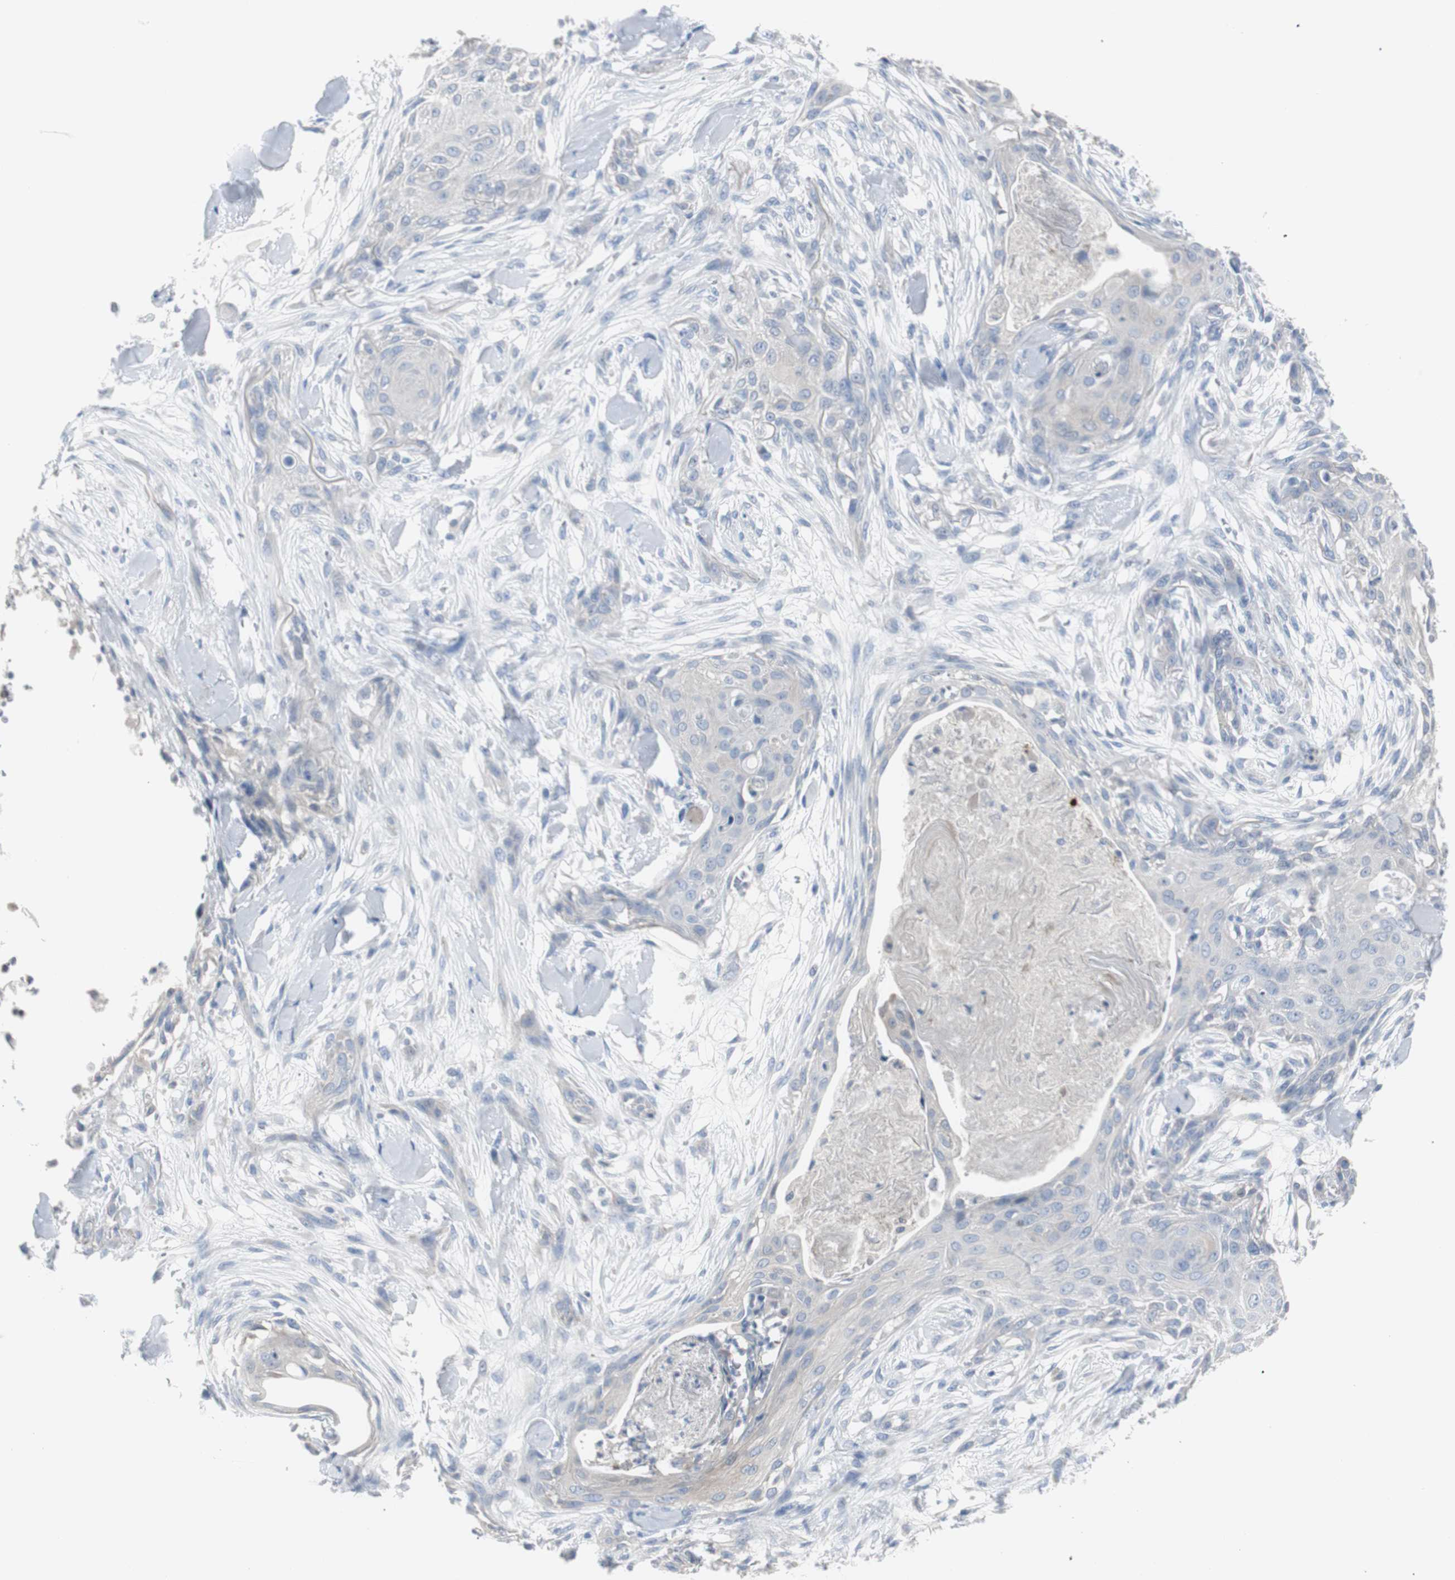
{"staining": {"intensity": "negative", "quantity": "none", "location": "none"}, "tissue": "skin cancer", "cell_type": "Tumor cells", "image_type": "cancer", "snomed": [{"axis": "morphology", "description": "Squamous cell carcinoma, NOS"}, {"axis": "topography", "description": "Skin"}], "caption": "Tumor cells are negative for protein expression in human skin cancer.", "gene": "RASA1", "patient": {"sex": "female", "age": 59}}